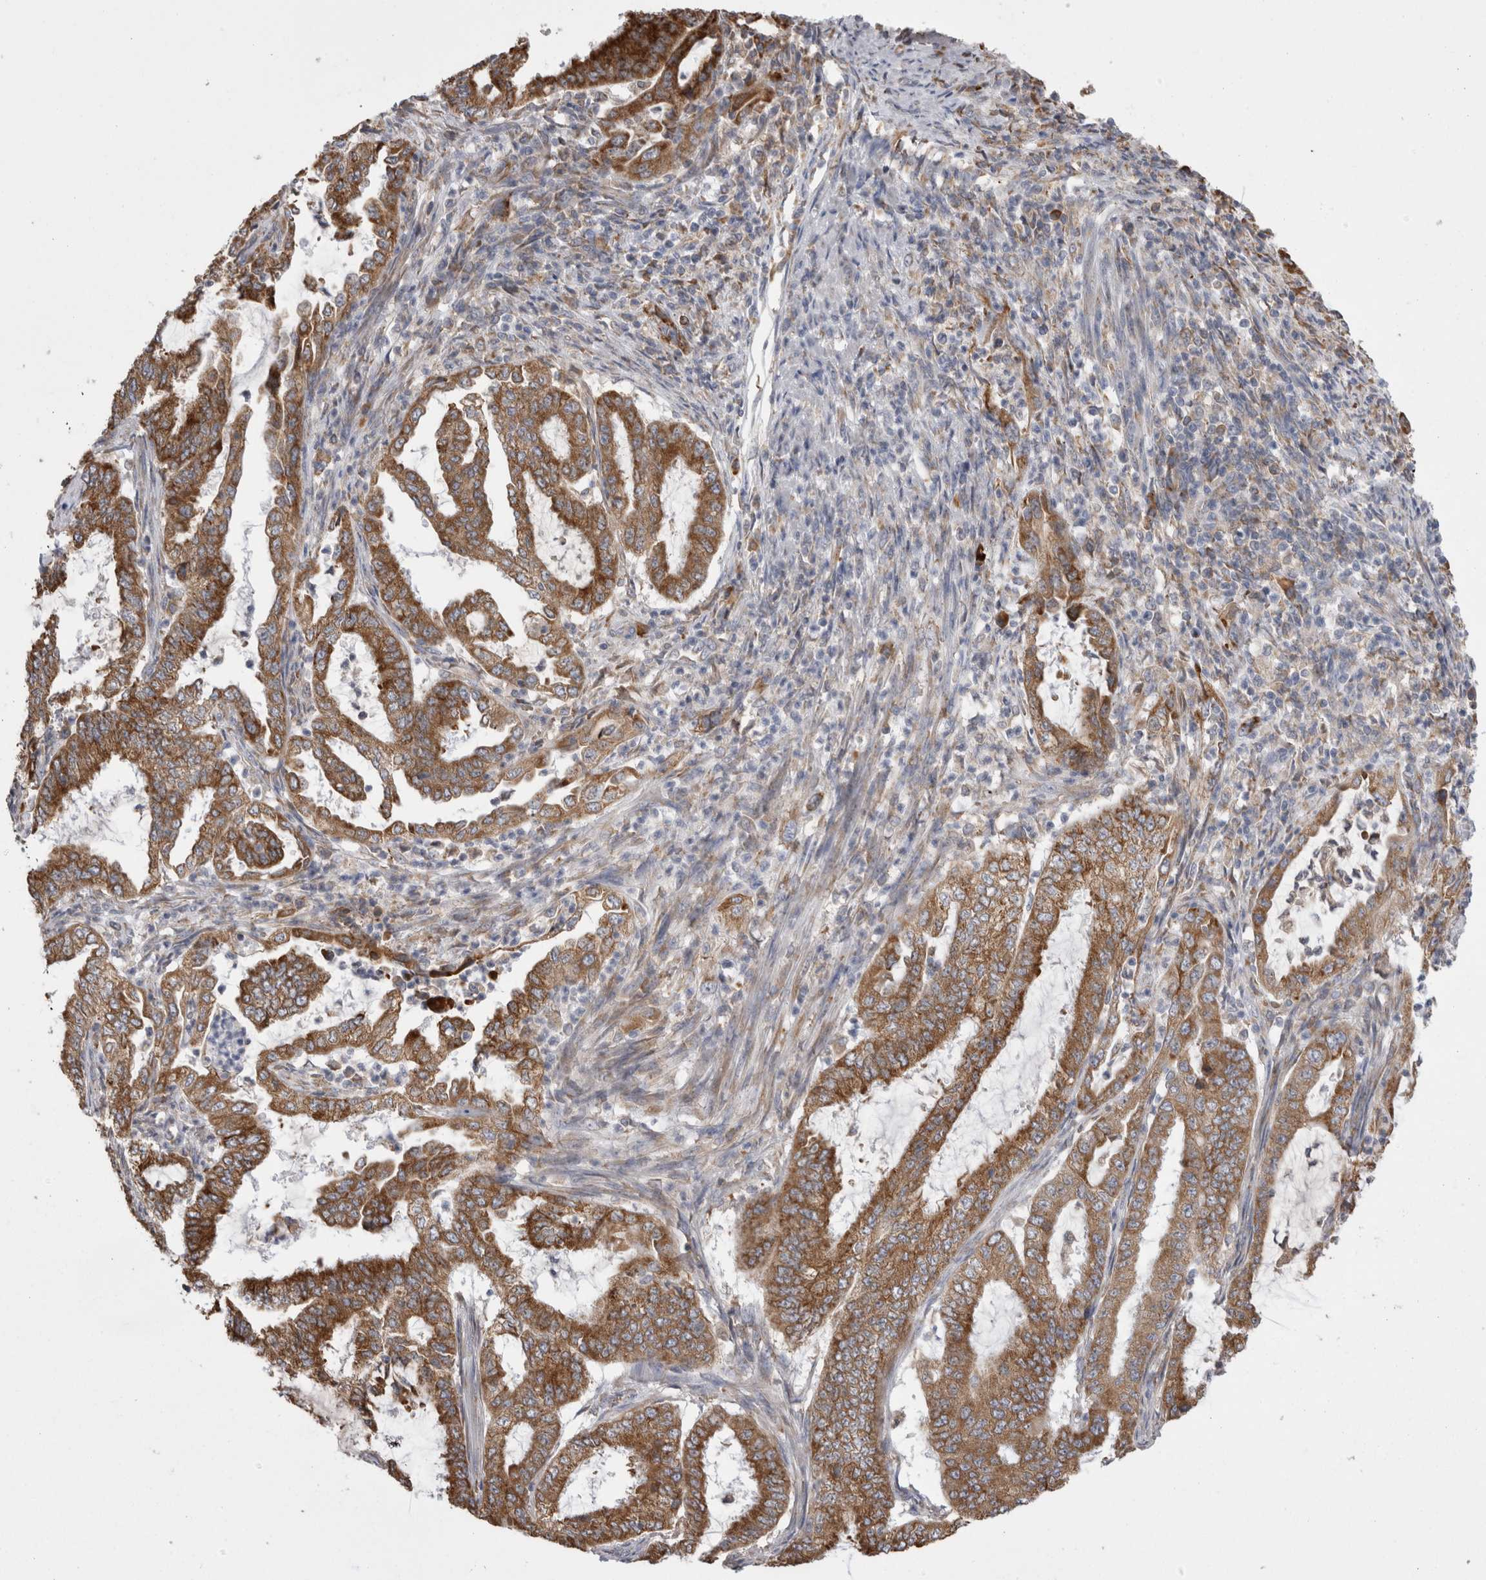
{"staining": {"intensity": "moderate", "quantity": ">75%", "location": "cytoplasmic/membranous"}, "tissue": "endometrial cancer", "cell_type": "Tumor cells", "image_type": "cancer", "snomed": [{"axis": "morphology", "description": "Adenocarcinoma, NOS"}, {"axis": "topography", "description": "Endometrium"}], "caption": "Moderate cytoplasmic/membranous positivity for a protein is appreciated in about >75% of tumor cells of adenocarcinoma (endometrial) using IHC.", "gene": "ZNF341", "patient": {"sex": "female", "age": 51}}